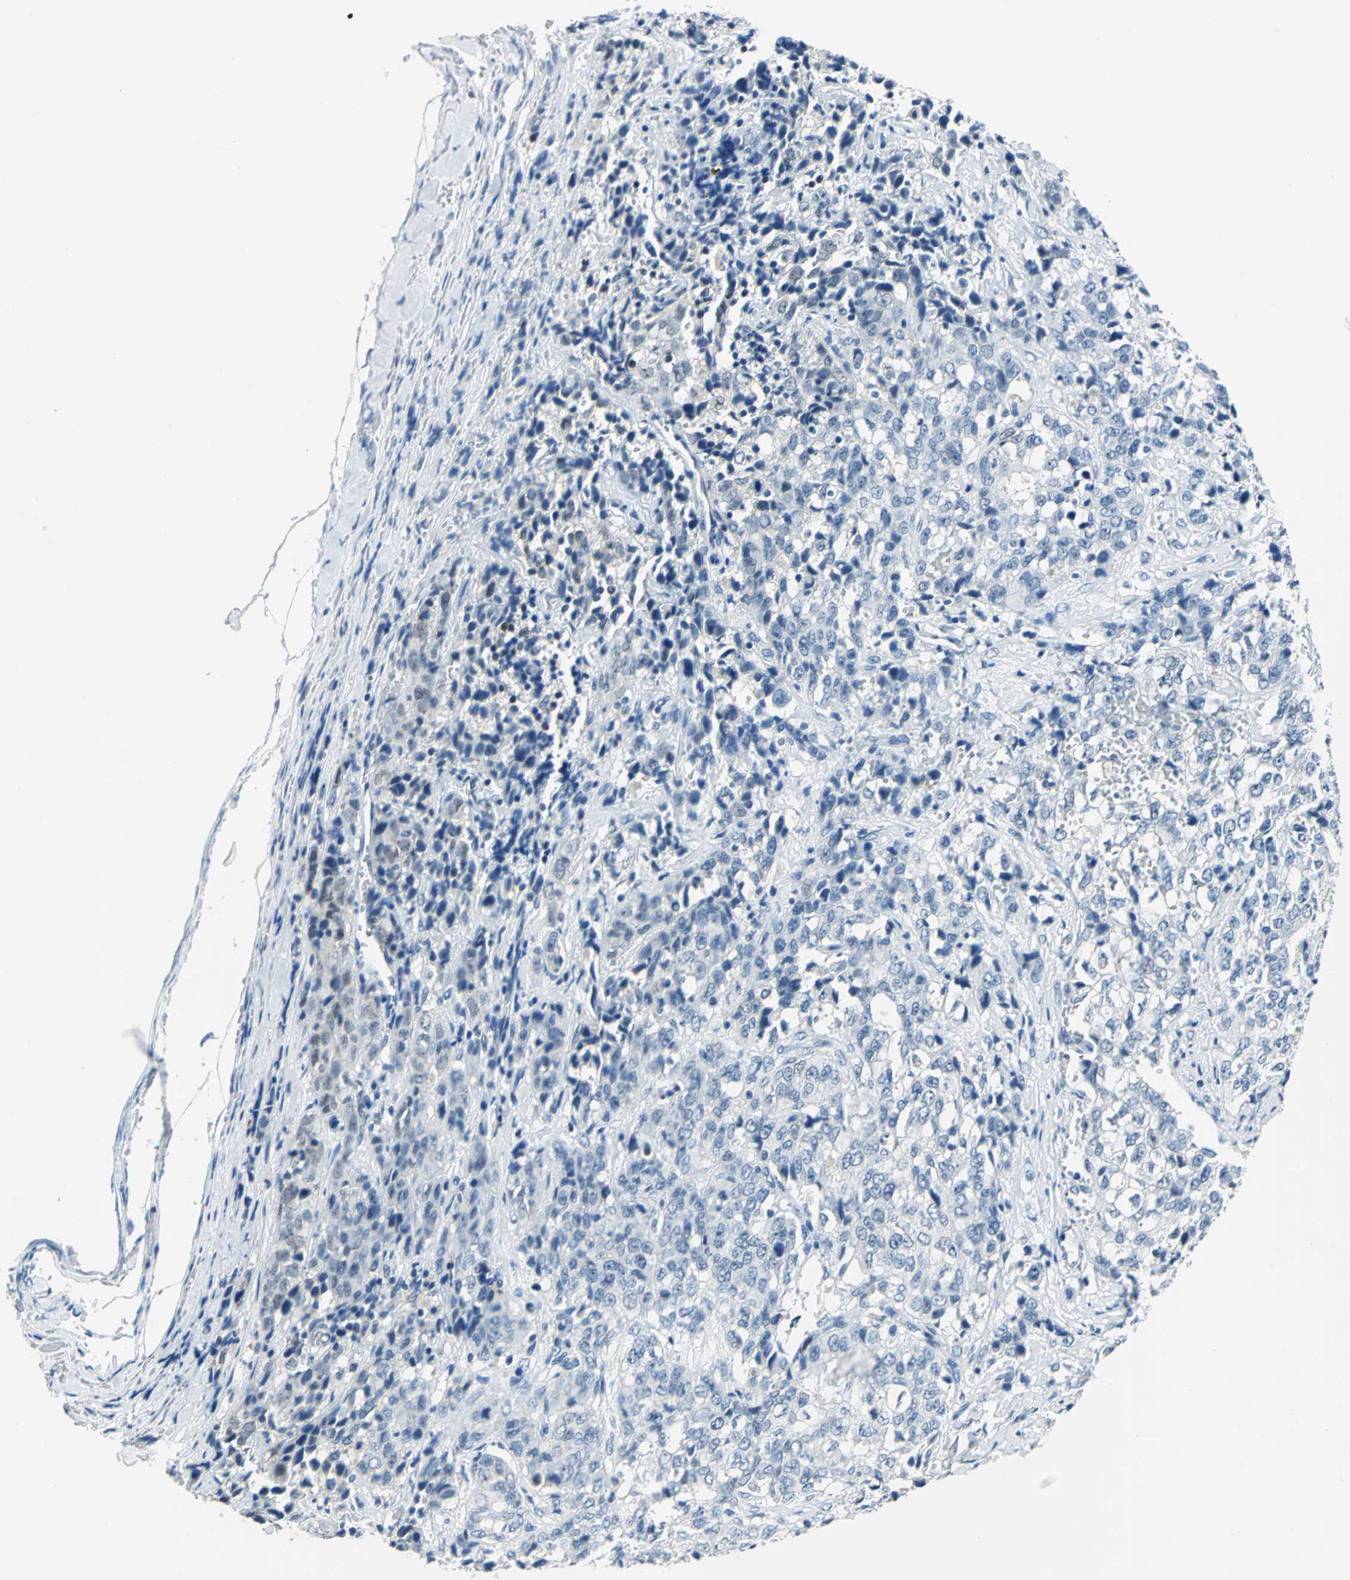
{"staining": {"intensity": "negative", "quantity": "none", "location": "none"}, "tissue": "stomach cancer", "cell_type": "Tumor cells", "image_type": "cancer", "snomed": [{"axis": "morphology", "description": "Adenocarcinoma, NOS"}, {"axis": "topography", "description": "Stomach"}], "caption": "DAB immunohistochemical staining of human stomach adenocarcinoma shows no significant expression in tumor cells.", "gene": "RAD17", "patient": {"sex": "male", "age": 48}}